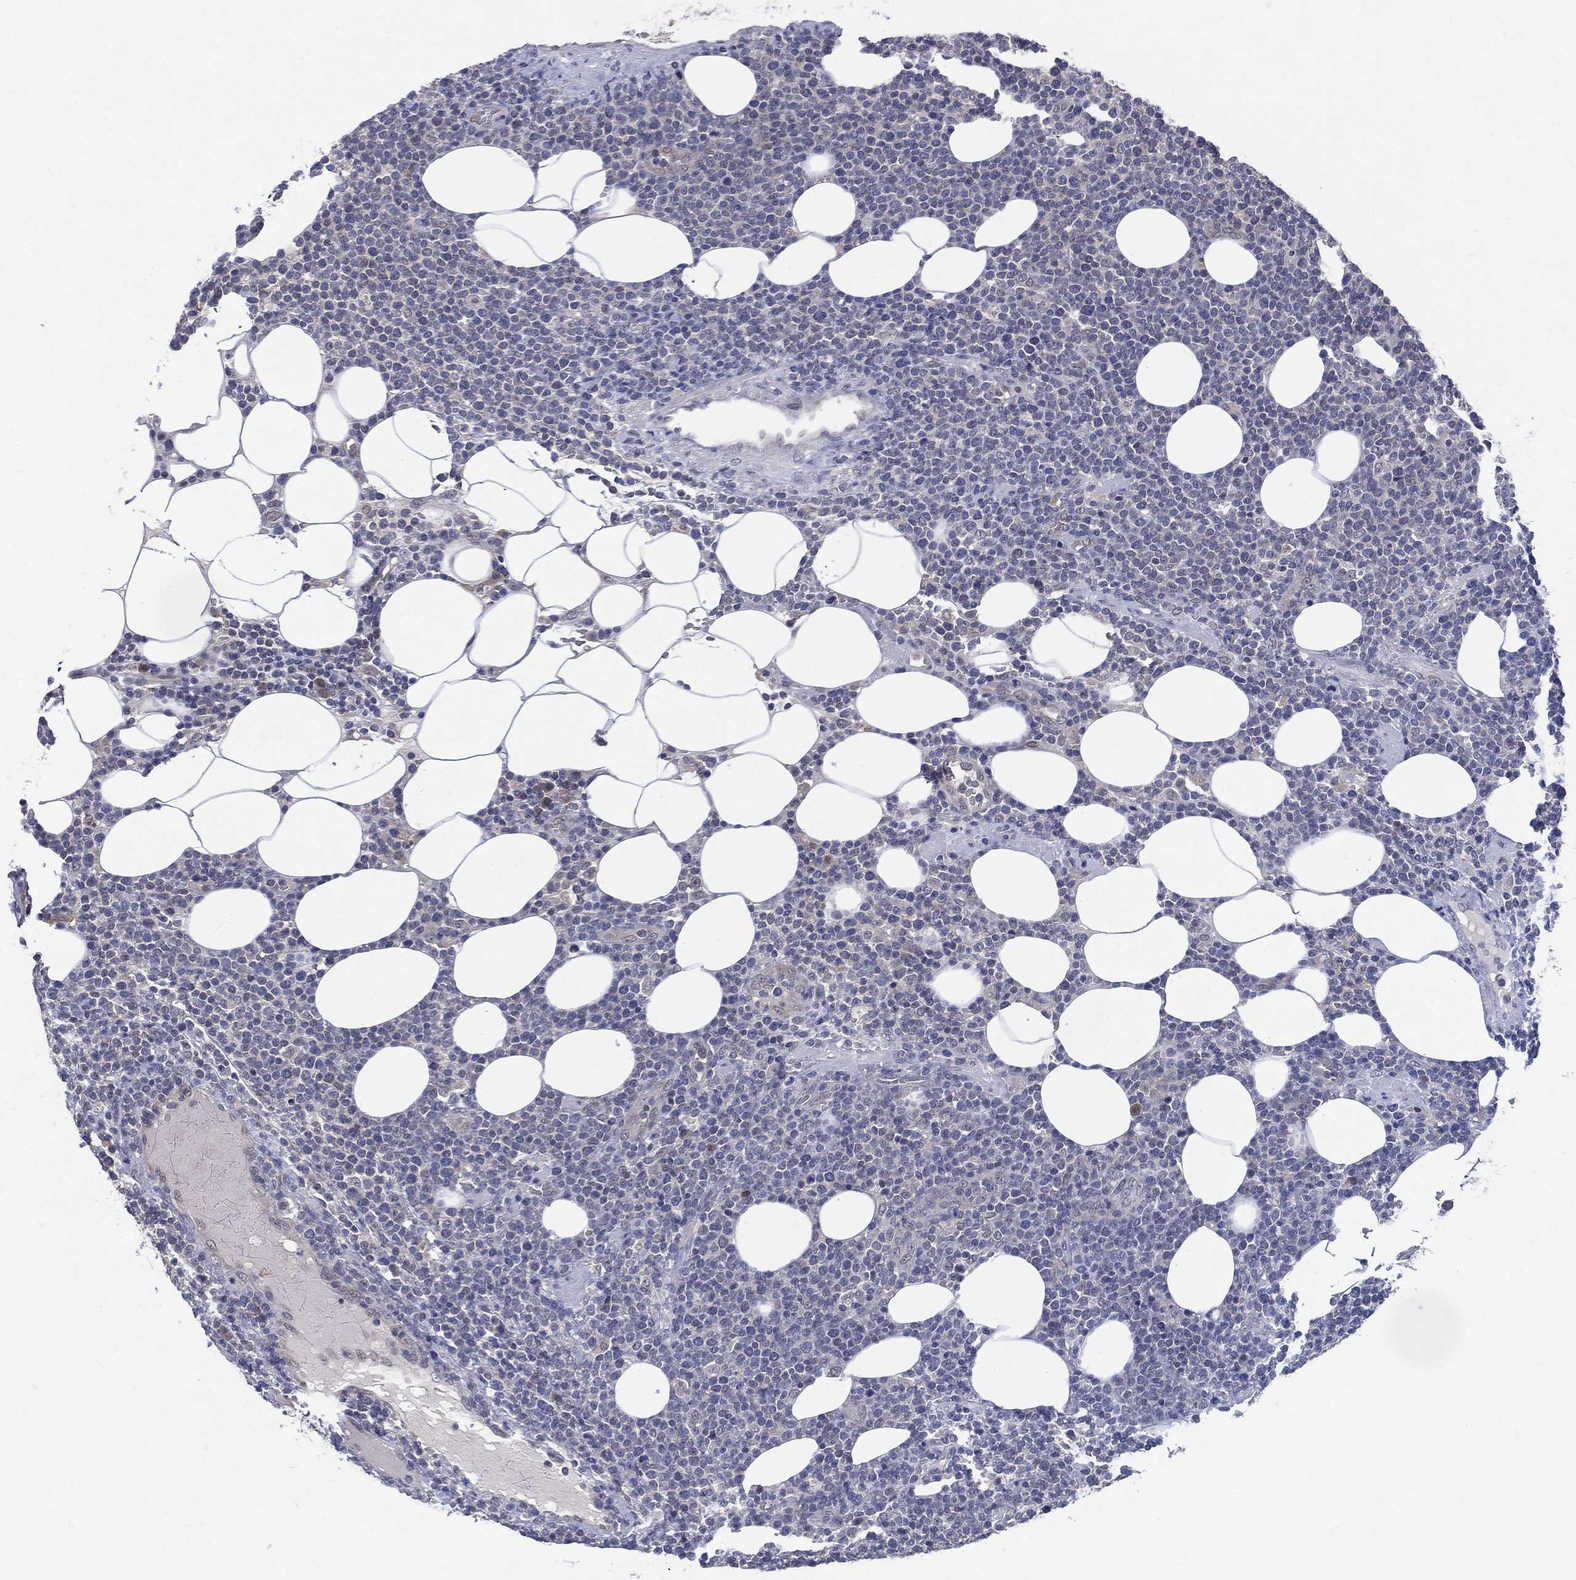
{"staining": {"intensity": "negative", "quantity": "none", "location": "none"}, "tissue": "lymphoma", "cell_type": "Tumor cells", "image_type": "cancer", "snomed": [{"axis": "morphology", "description": "Malignant lymphoma, non-Hodgkin's type, High grade"}, {"axis": "topography", "description": "Lymph node"}], "caption": "Immunohistochemical staining of human lymphoma displays no significant positivity in tumor cells.", "gene": "DLG4", "patient": {"sex": "male", "age": 61}}